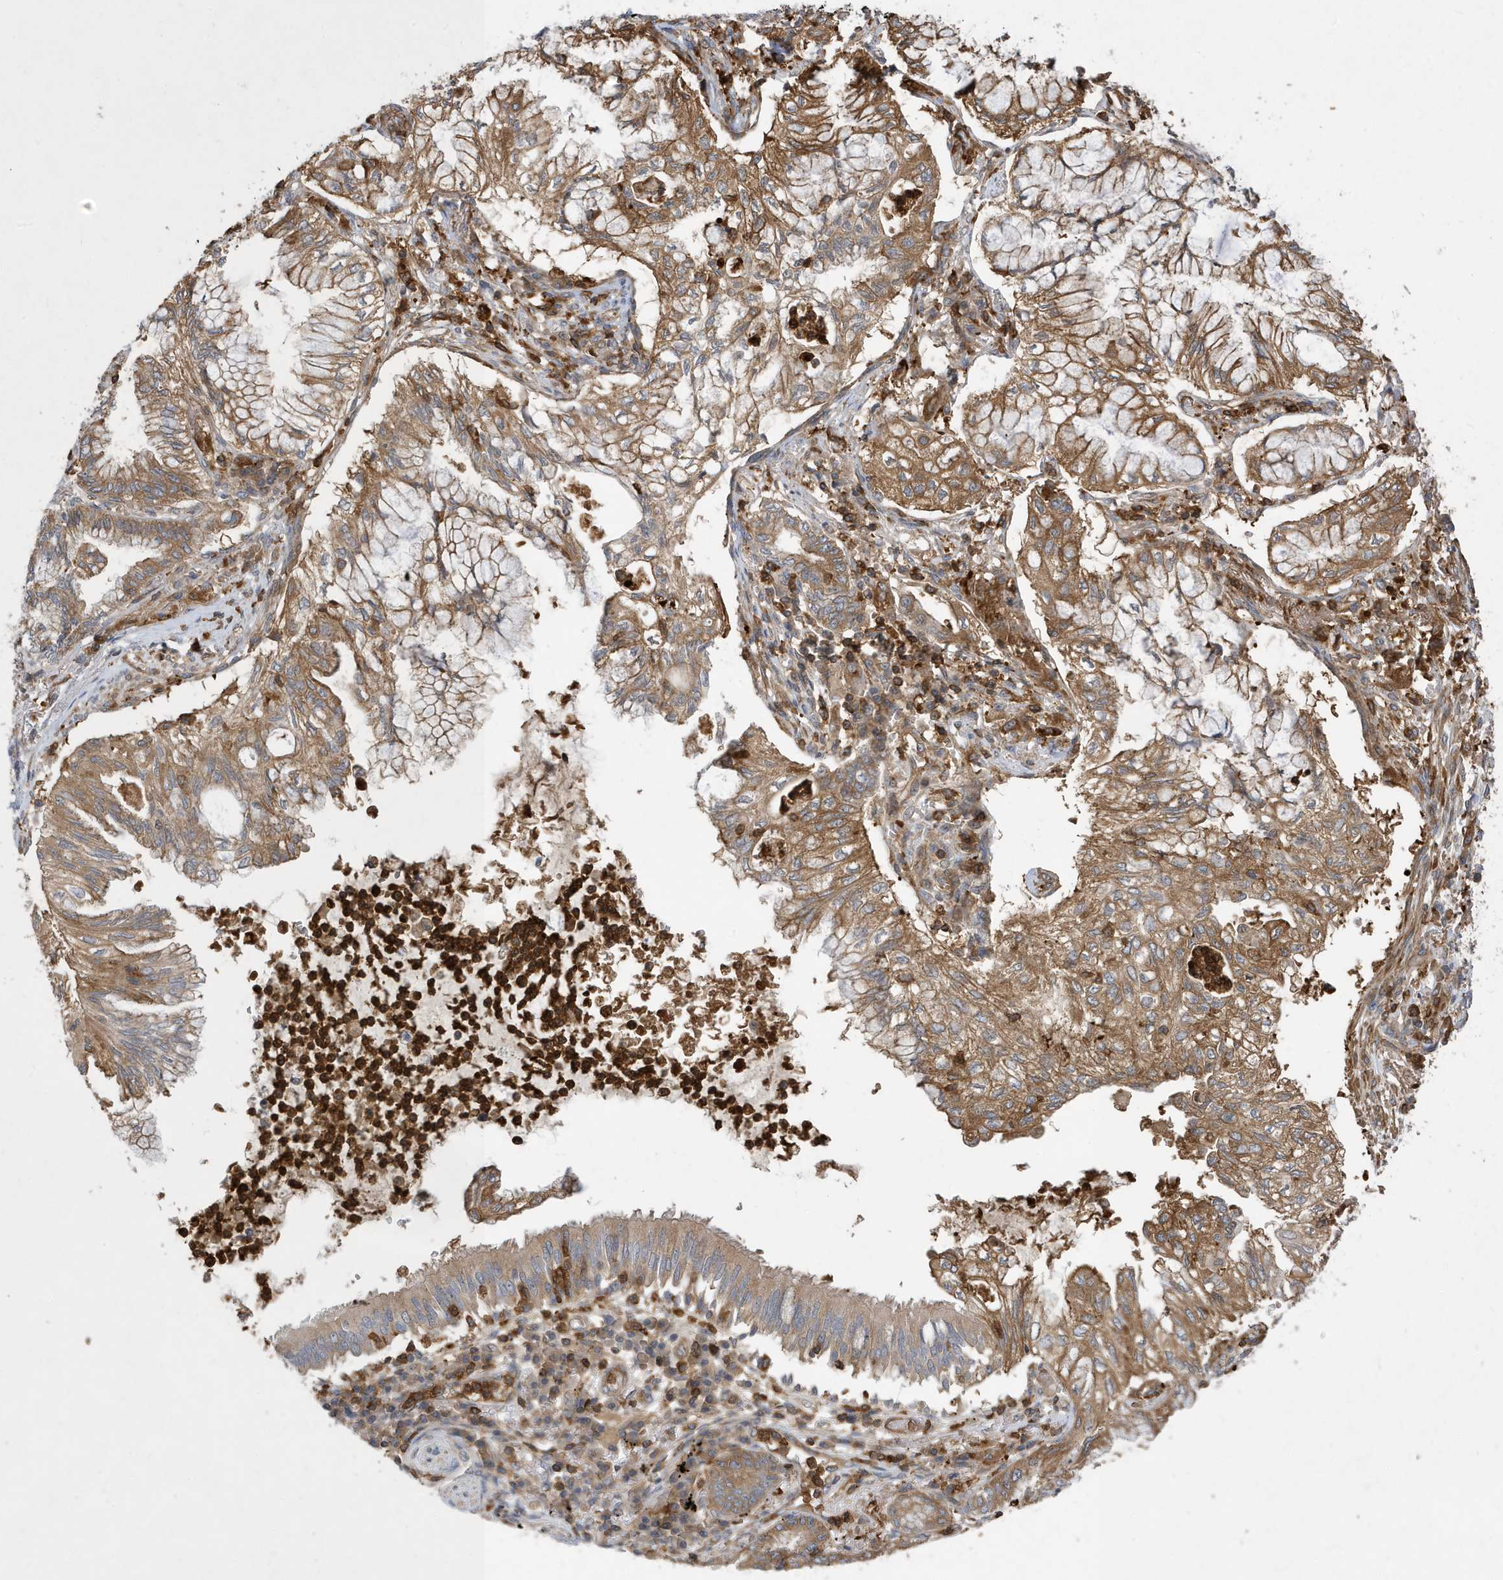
{"staining": {"intensity": "moderate", "quantity": ">75%", "location": "cytoplasmic/membranous"}, "tissue": "lung cancer", "cell_type": "Tumor cells", "image_type": "cancer", "snomed": [{"axis": "morphology", "description": "Adenocarcinoma, NOS"}, {"axis": "topography", "description": "Lung"}], "caption": "Immunohistochemistry of human lung cancer exhibits medium levels of moderate cytoplasmic/membranous staining in approximately >75% of tumor cells.", "gene": "LAPTM4A", "patient": {"sex": "female", "age": 70}}